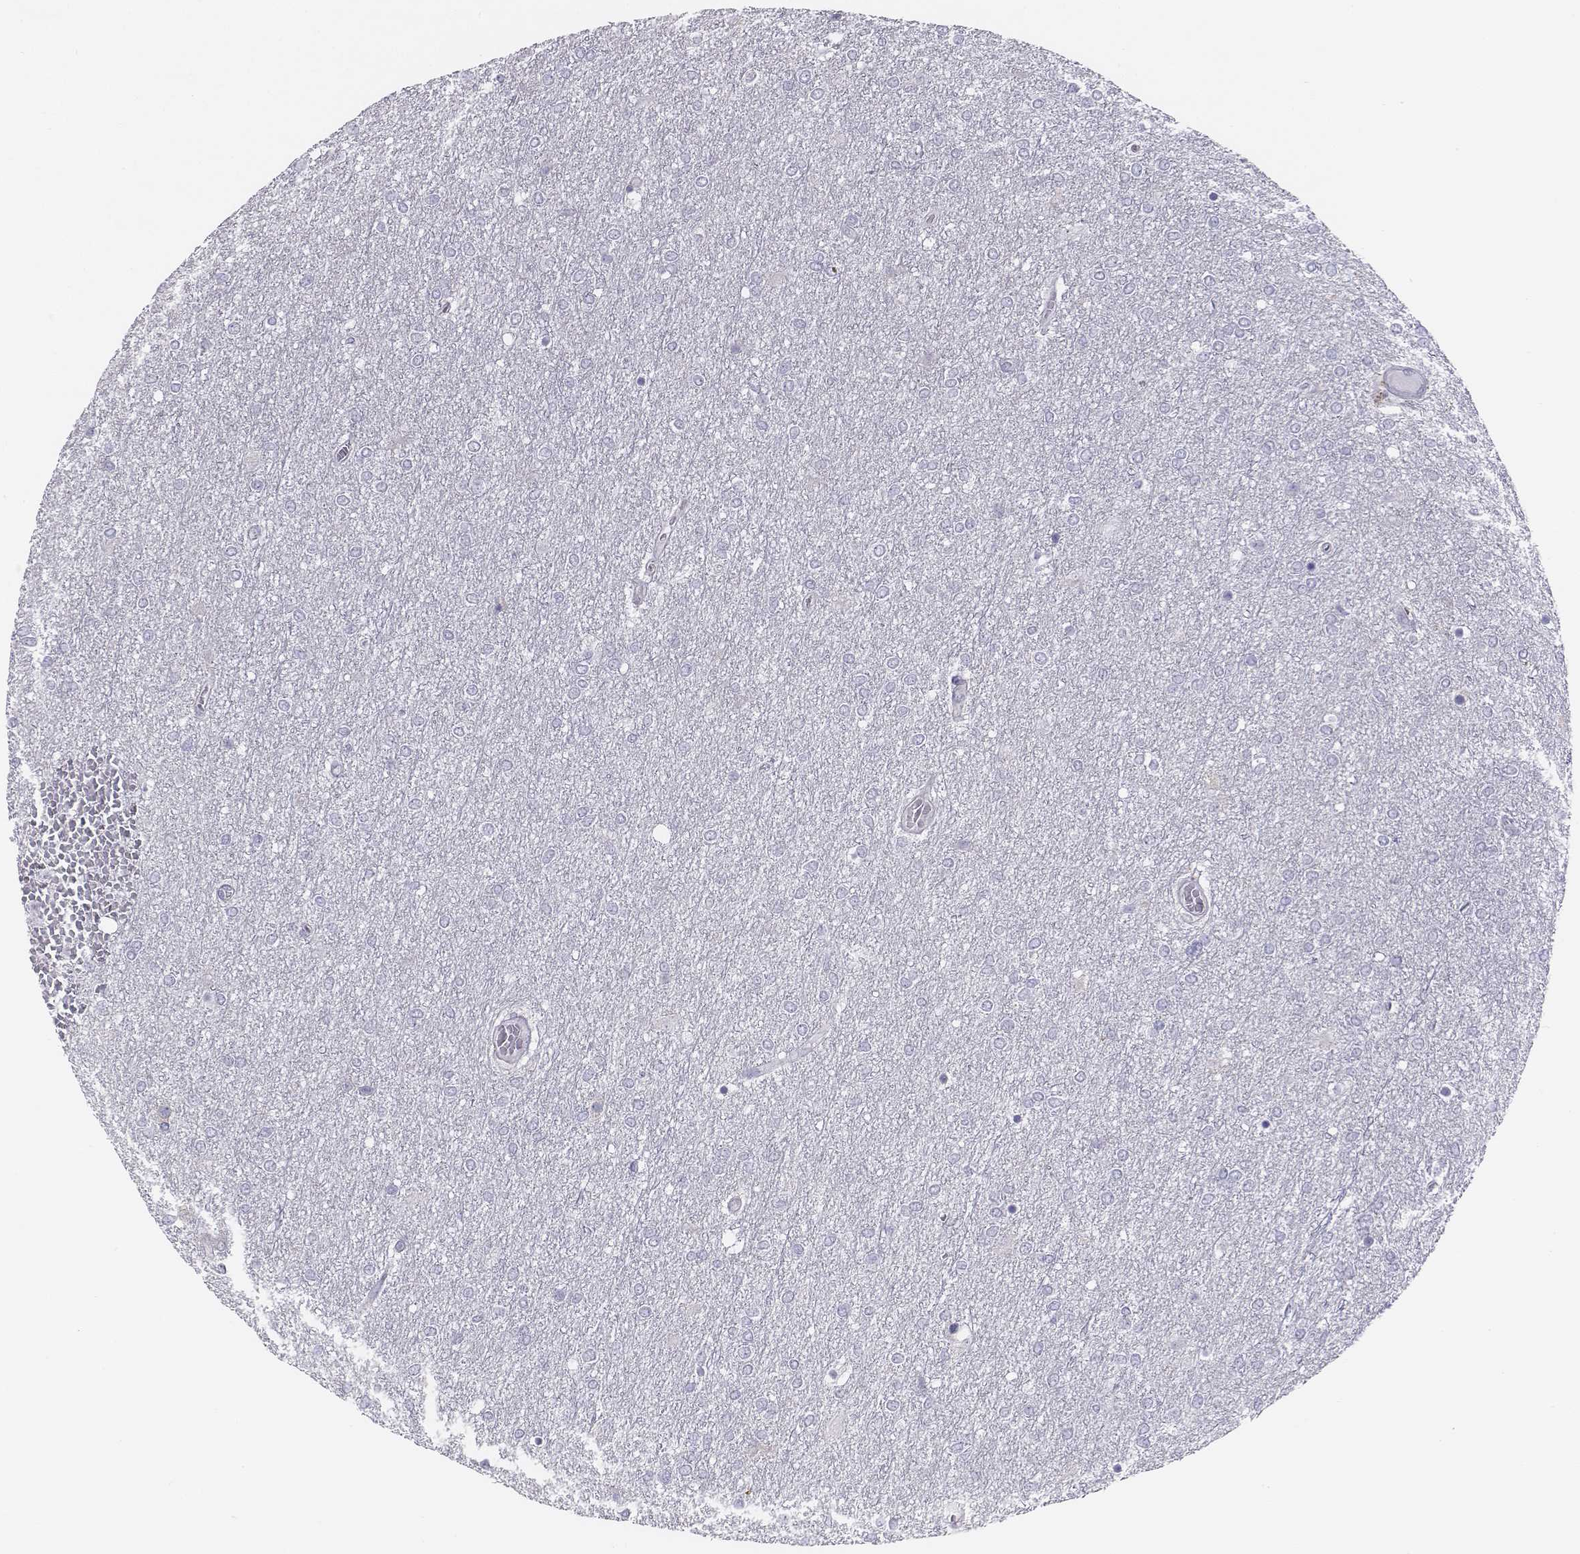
{"staining": {"intensity": "negative", "quantity": "none", "location": "none"}, "tissue": "glioma", "cell_type": "Tumor cells", "image_type": "cancer", "snomed": [{"axis": "morphology", "description": "Glioma, malignant, High grade"}, {"axis": "topography", "description": "Brain"}], "caption": "Malignant glioma (high-grade) was stained to show a protein in brown. There is no significant positivity in tumor cells.", "gene": "CHST14", "patient": {"sex": "female", "age": 61}}